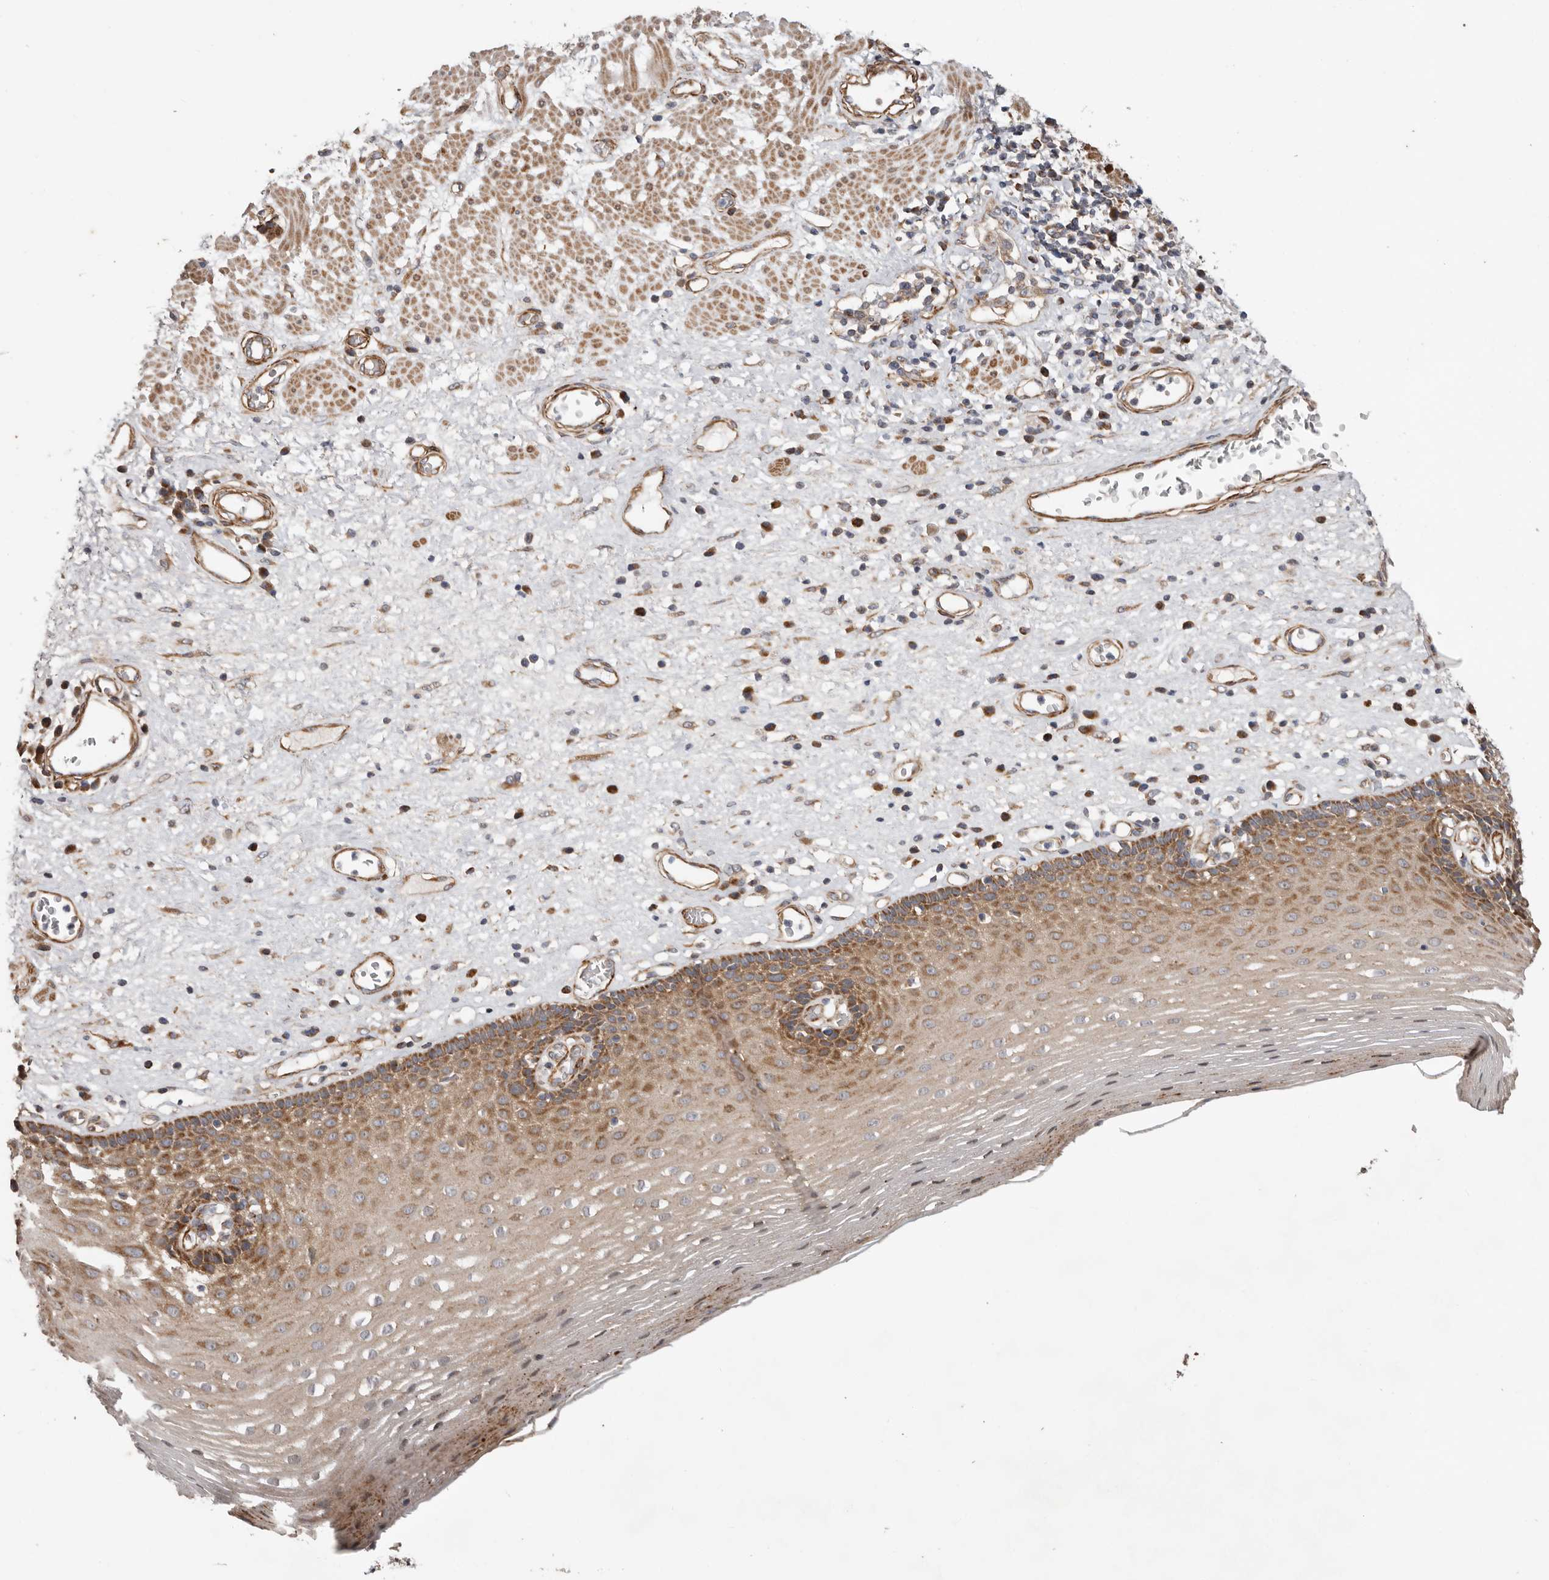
{"staining": {"intensity": "moderate", "quantity": ">75%", "location": "cytoplasmic/membranous"}, "tissue": "esophagus", "cell_type": "Squamous epithelial cells", "image_type": "normal", "snomed": [{"axis": "morphology", "description": "Normal tissue, NOS"}, {"axis": "morphology", "description": "Adenocarcinoma, NOS"}, {"axis": "topography", "description": "Esophagus"}], "caption": "Immunohistochemistry (IHC) photomicrograph of benign esophagus: esophagus stained using IHC demonstrates medium levels of moderate protein expression localized specifically in the cytoplasmic/membranous of squamous epithelial cells, appearing as a cytoplasmic/membranous brown color.", "gene": "PROKR1", "patient": {"sex": "male", "age": 62}}